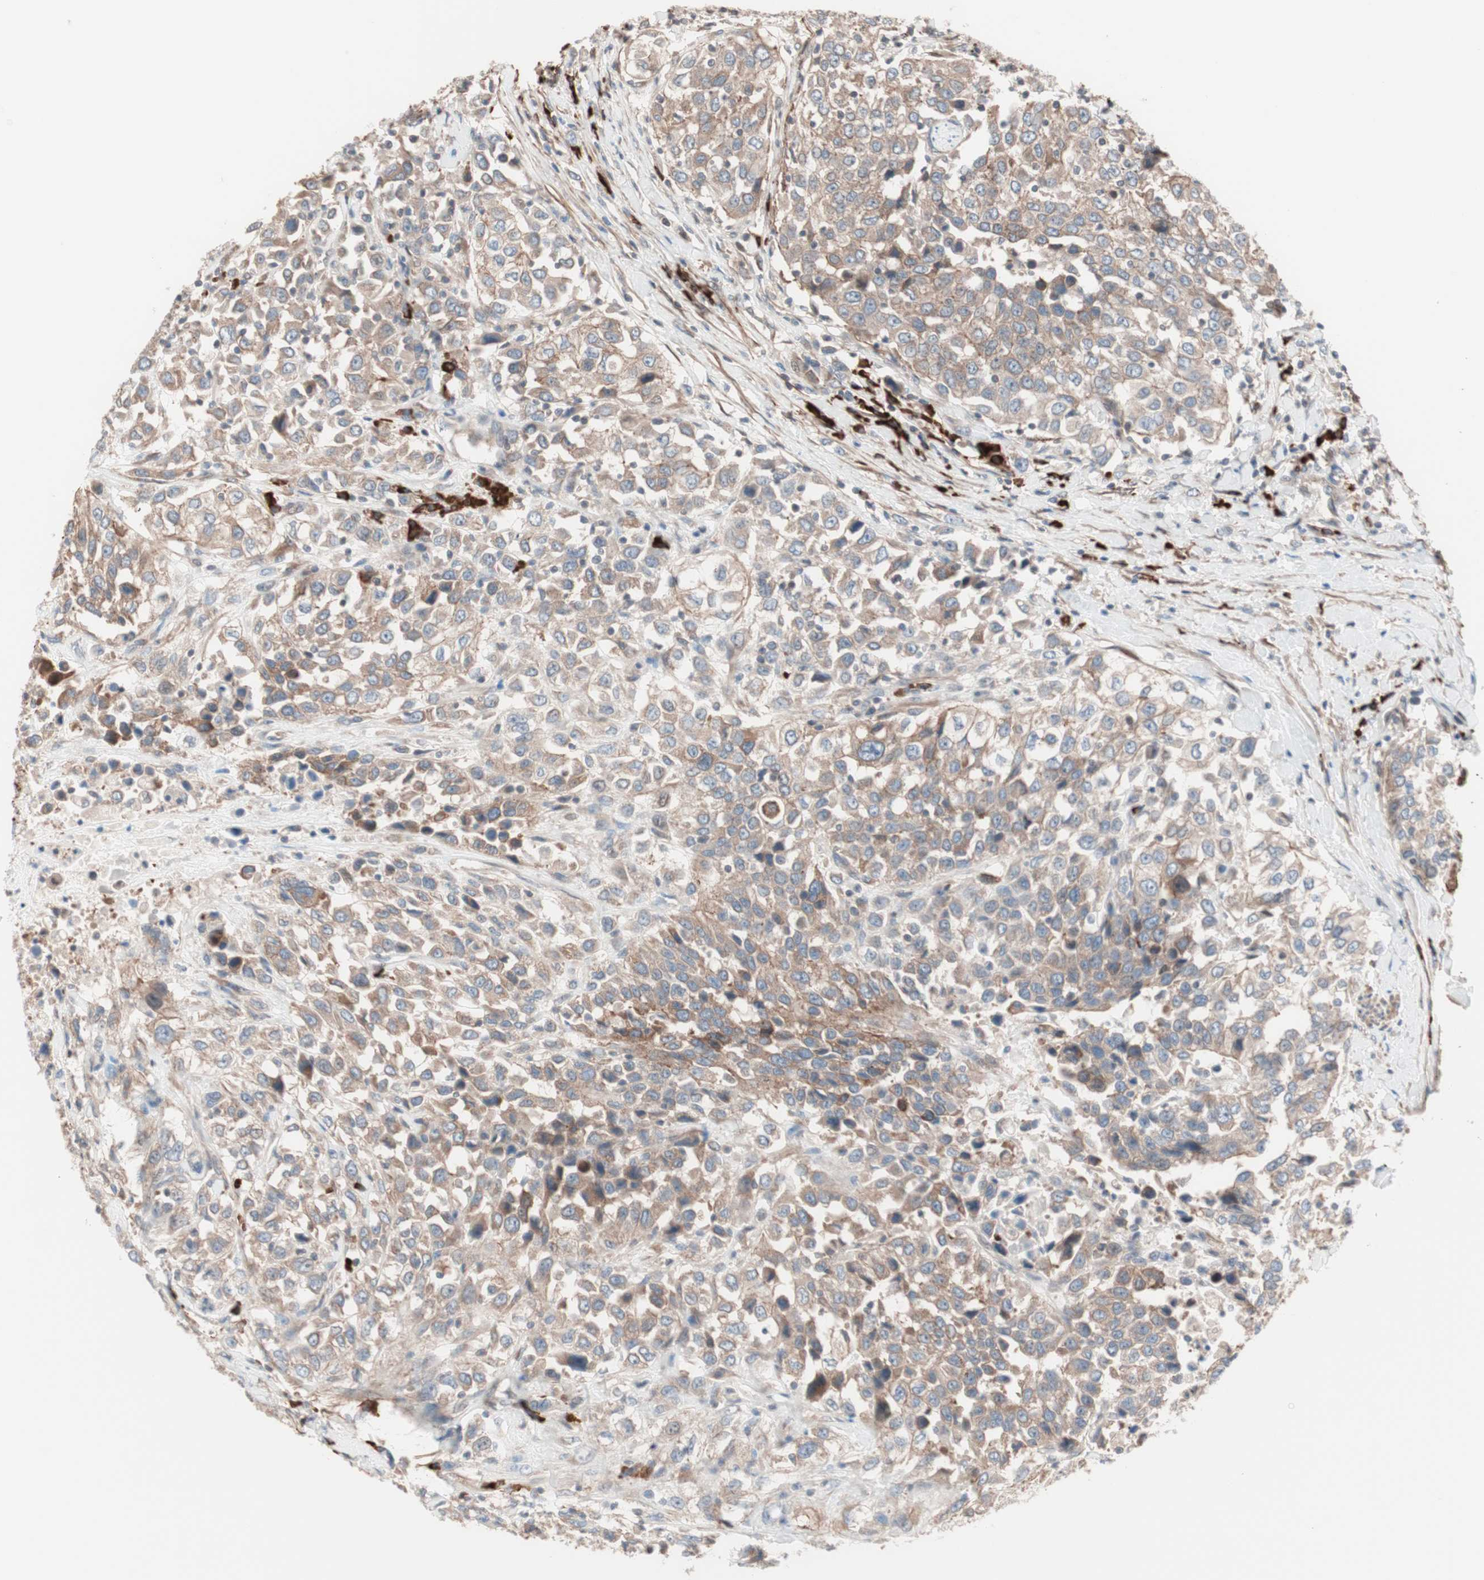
{"staining": {"intensity": "moderate", "quantity": ">75%", "location": "cytoplasmic/membranous"}, "tissue": "urothelial cancer", "cell_type": "Tumor cells", "image_type": "cancer", "snomed": [{"axis": "morphology", "description": "Urothelial carcinoma, High grade"}, {"axis": "topography", "description": "Urinary bladder"}], "caption": "There is medium levels of moderate cytoplasmic/membranous expression in tumor cells of high-grade urothelial carcinoma, as demonstrated by immunohistochemical staining (brown color).", "gene": "ALG5", "patient": {"sex": "female", "age": 80}}